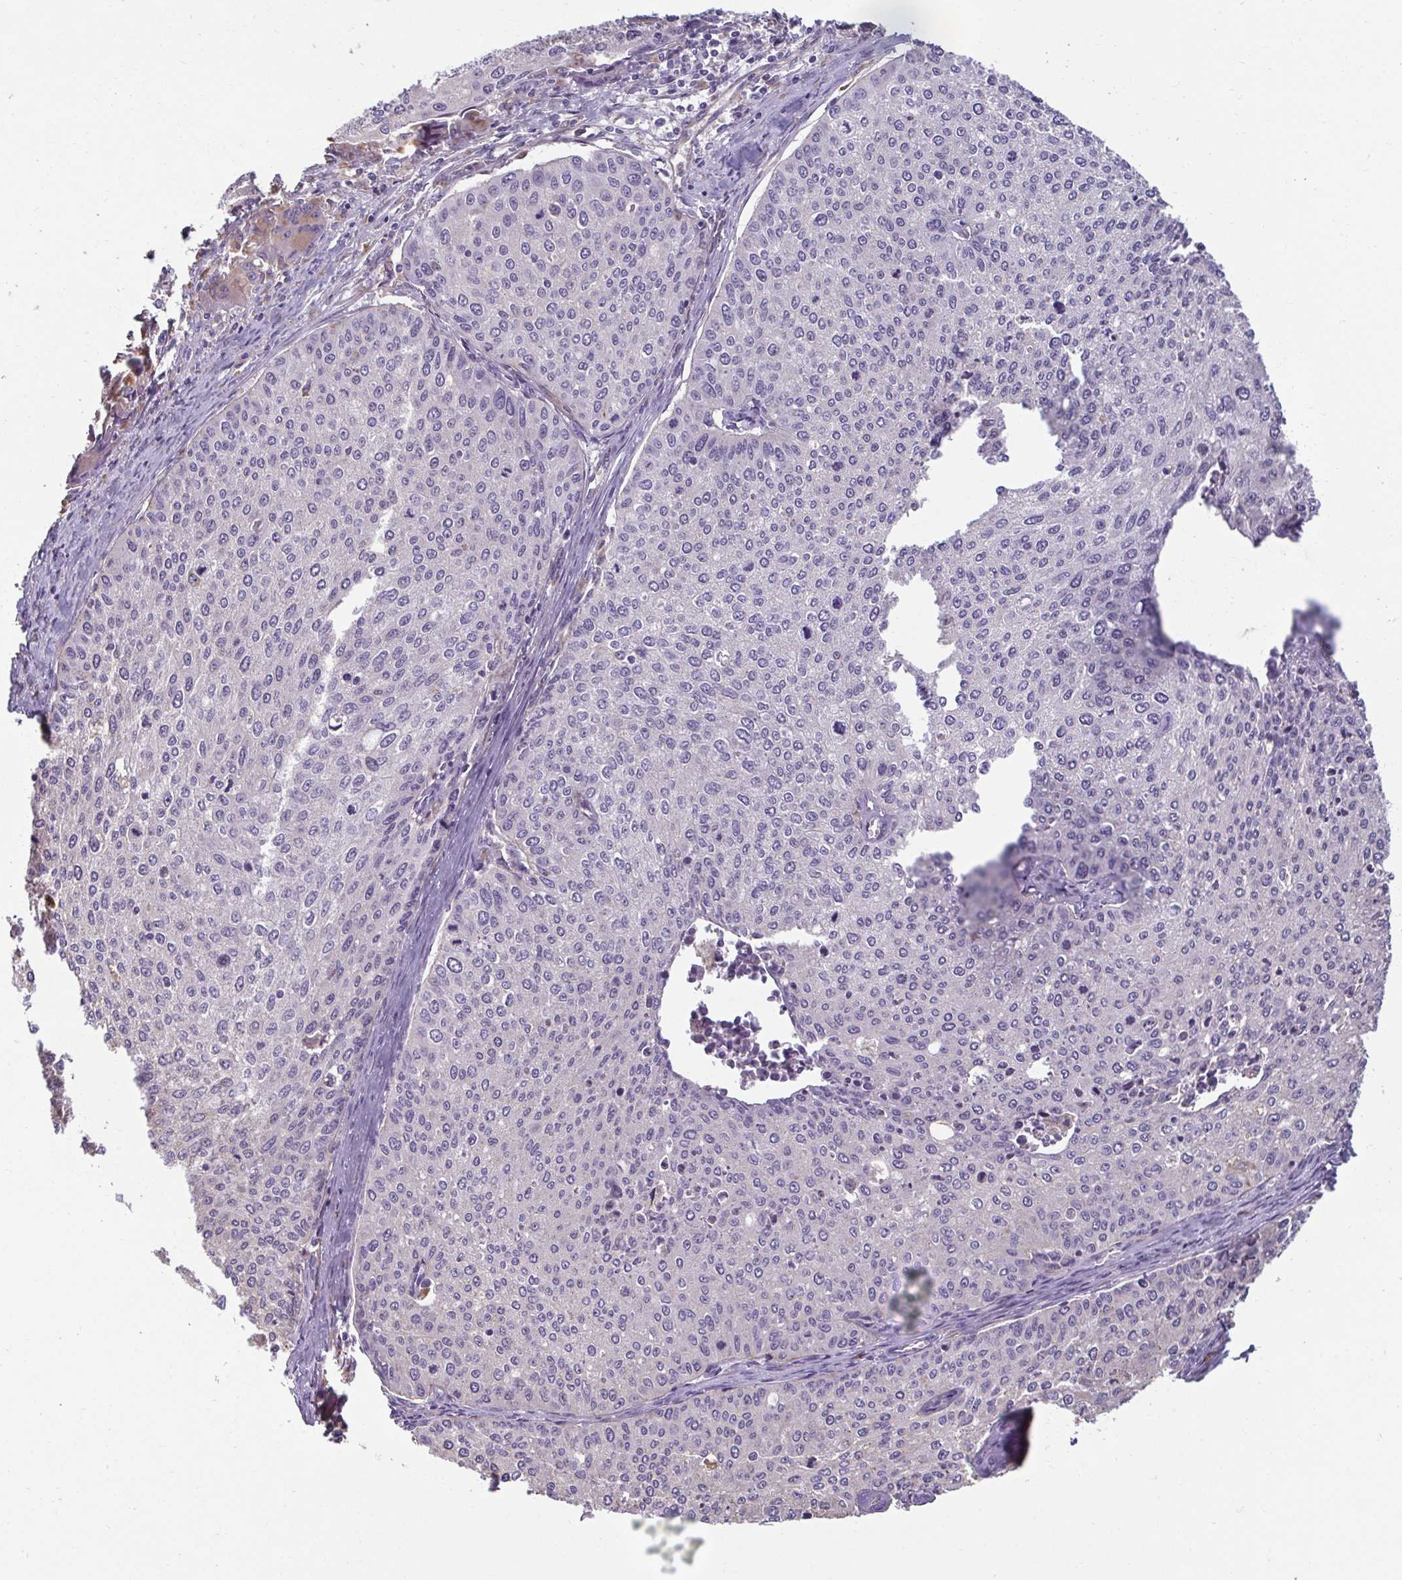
{"staining": {"intensity": "negative", "quantity": "none", "location": "none"}, "tissue": "cervical cancer", "cell_type": "Tumor cells", "image_type": "cancer", "snomed": [{"axis": "morphology", "description": "Squamous cell carcinoma, NOS"}, {"axis": "topography", "description": "Cervix"}], "caption": "Tumor cells show no significant staining in cervical squamous cell carcinoma.", "gene": "PDE2A", "patient": {"sex": "female", "age": 38}}